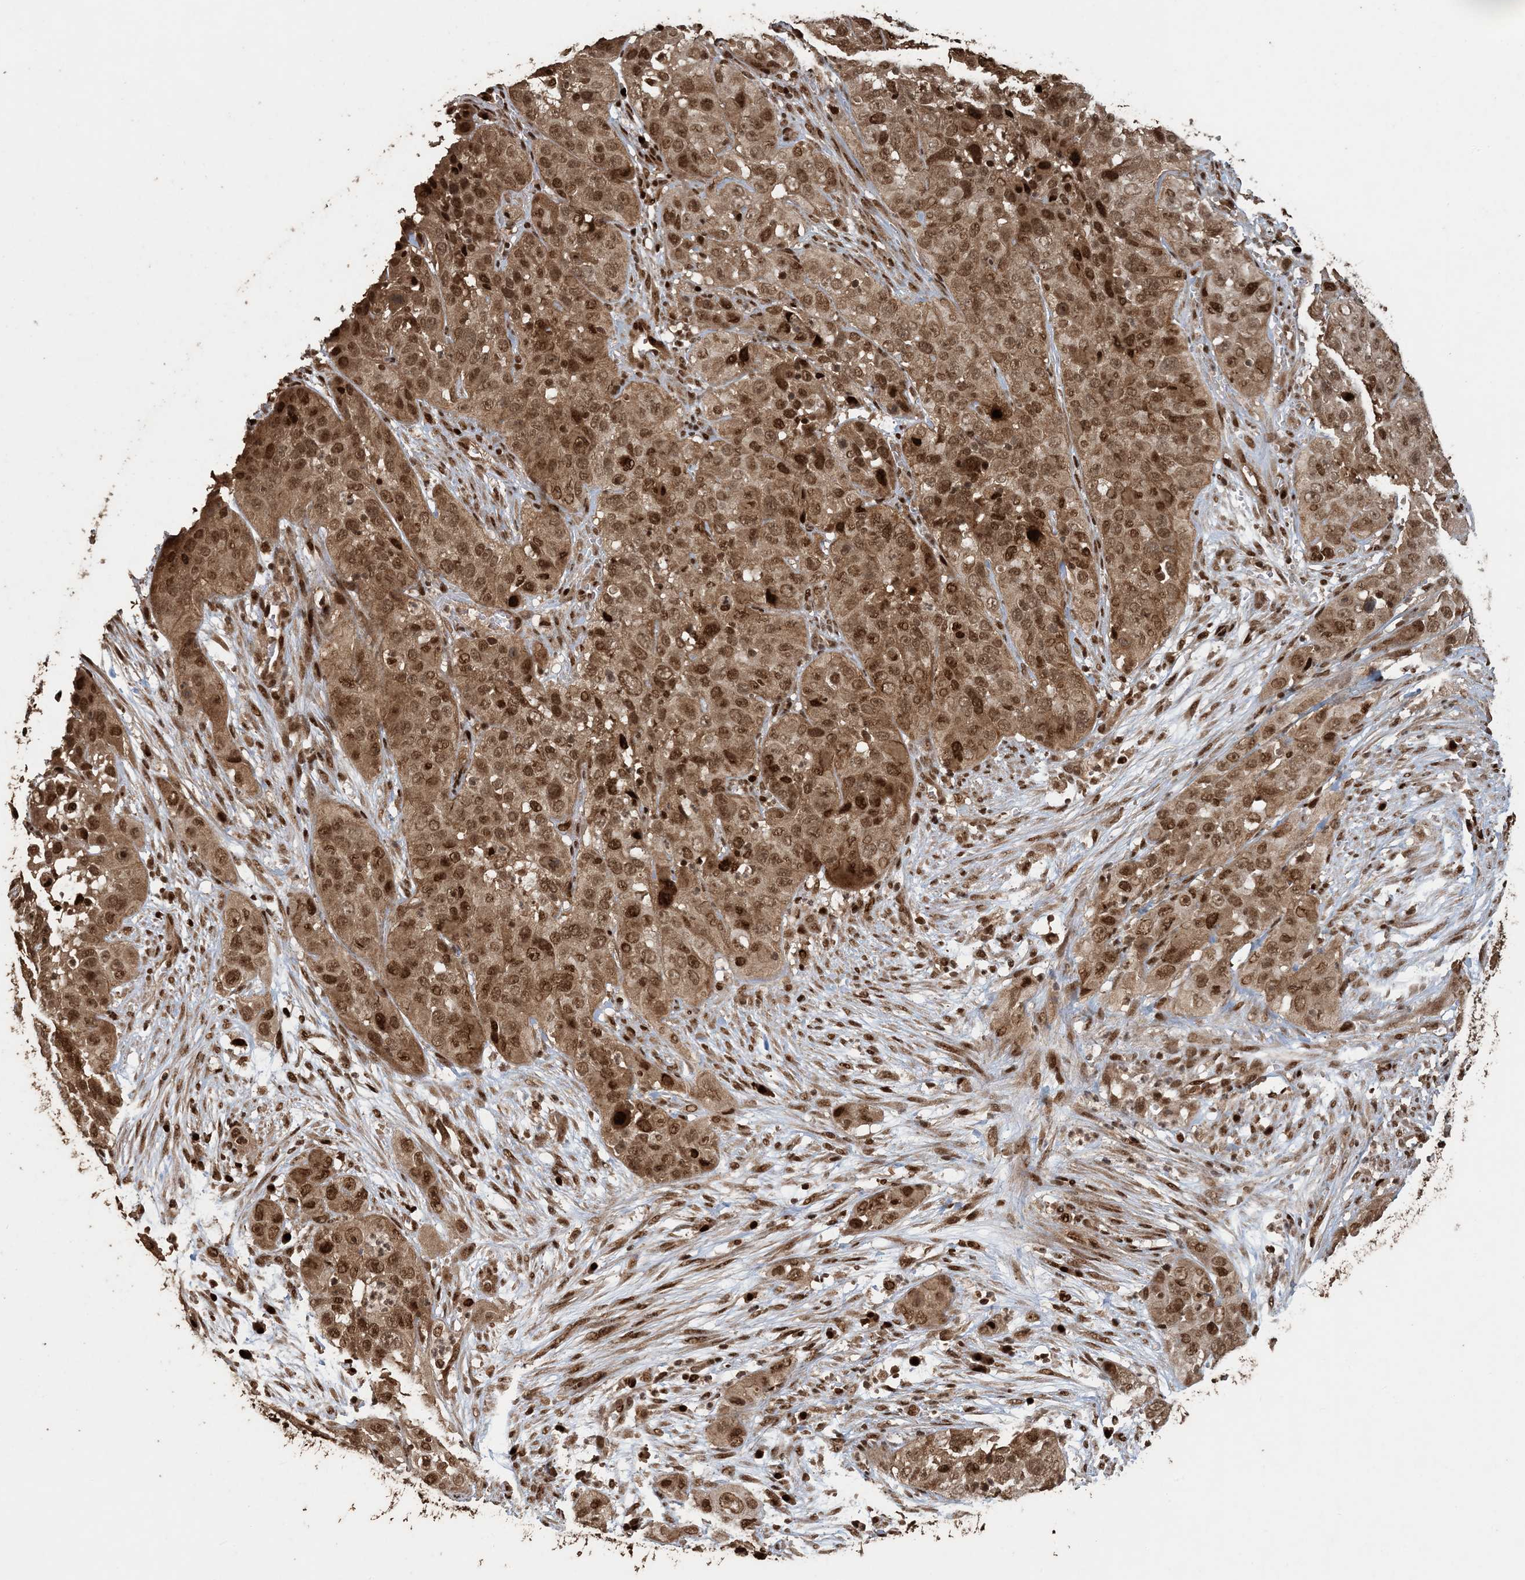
{"staining": {"intensity": "strong", "quantity": ">75%", "location": "cytoplasmic/membranous,nuclear"}, "tissue": "cervical cancer", "cell_type": "Tumor cells", "image_type": "cancer", "snomed": [{"axis": "morphology", "description": "Squamous cell carcinoma, NOS"}, {"axis": "topography", "description": "Cervix"}], "caption": "Immunohistochemical staining of human squamous cell carcinoma (cervical) displays high levels of strong cytoplasmic/membranous and nuclear positivity in approximately >75% of tumor cells.", "gene": "ATP13A2", "patient": {"sex": "female", "age": 32}}